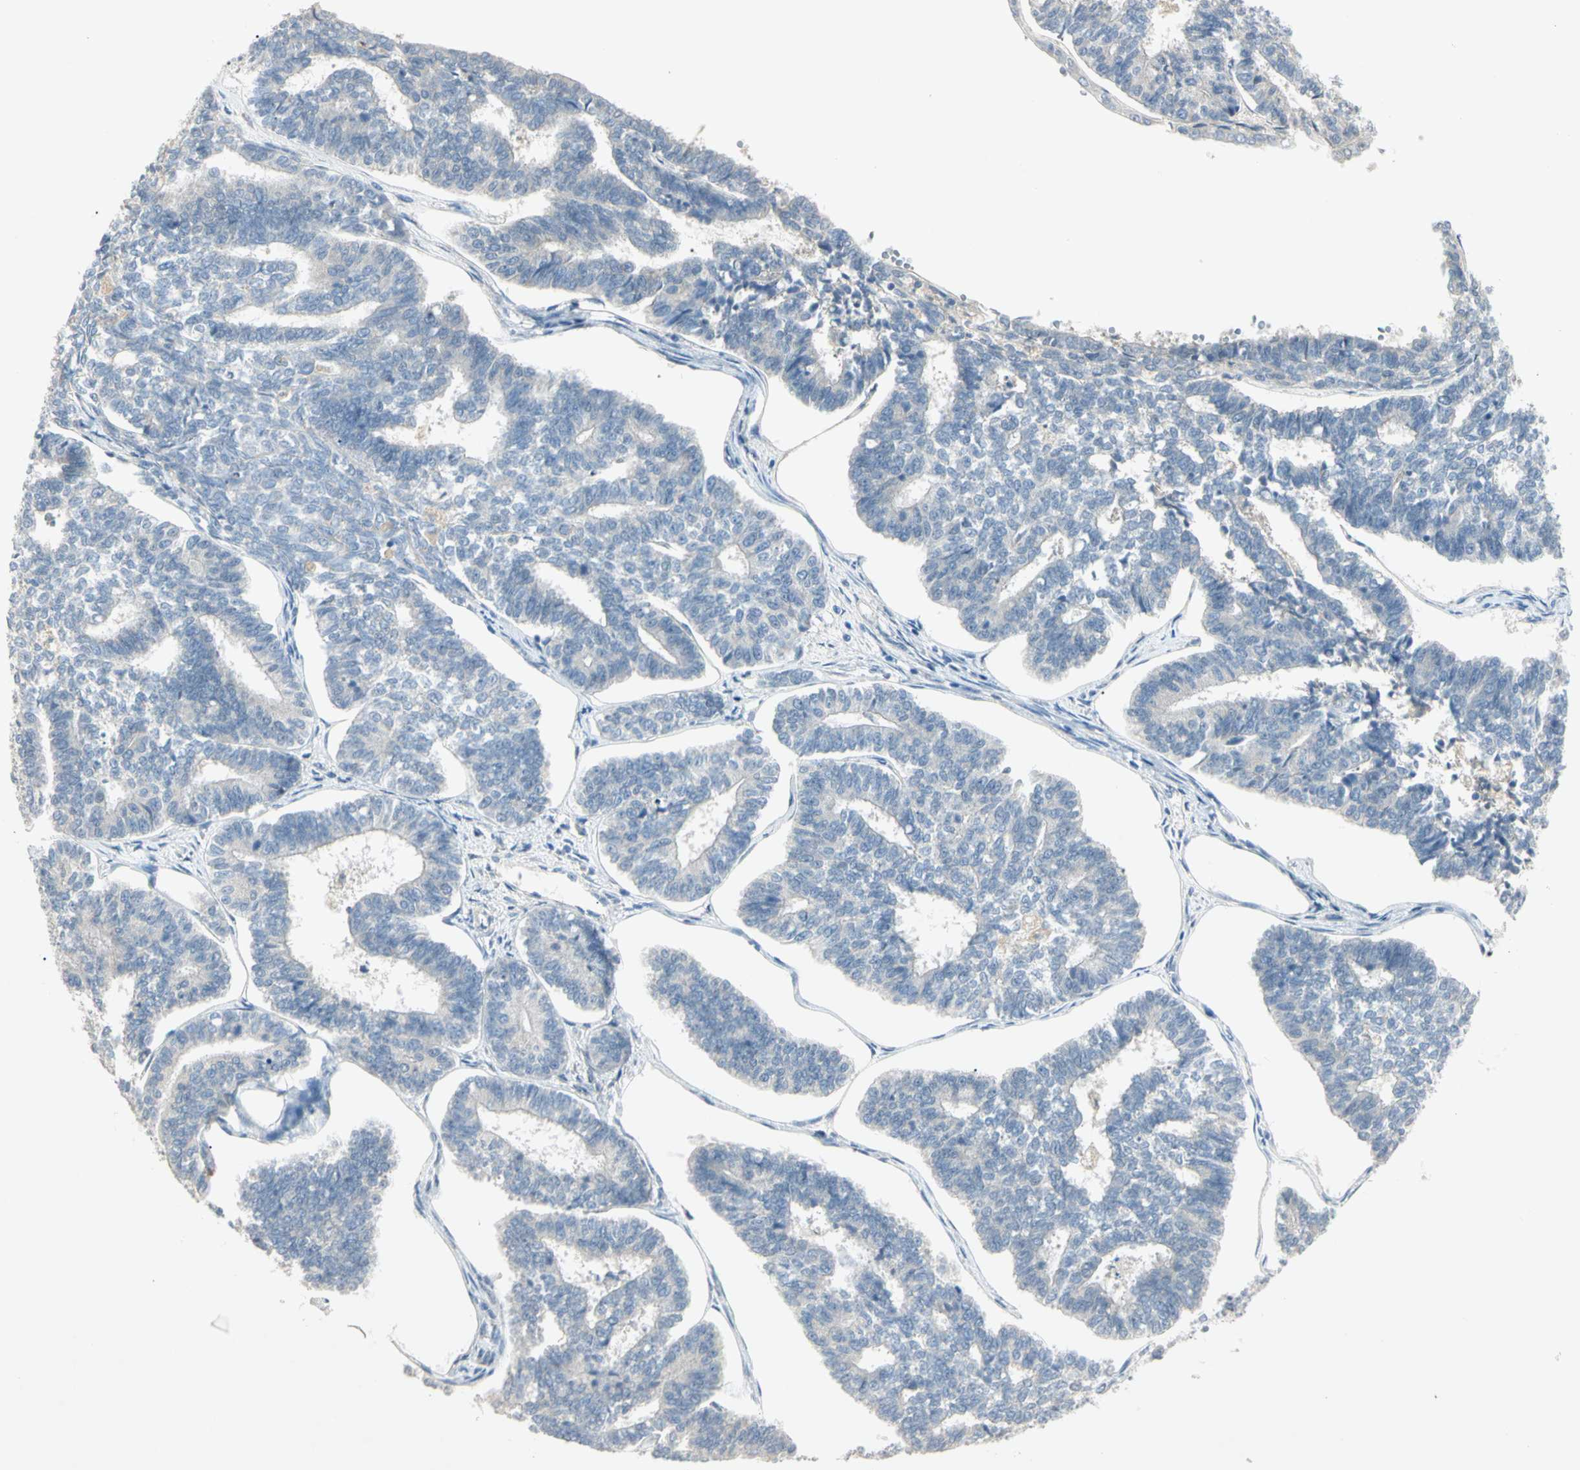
{"staining": {"intensity": "negative", "quantity": "none", "location": "none"}, "tissue": "endometrial cancer", "cell_type": "Tumor cells", "image_type": "cancer", "snomed": [{"axis": "morphology", "description": "Adenocarcinoma, NOS"}, {"axis": "topography", "description": "Endometrium"}], "caption": "Image shows no significant protein positivity in tumor cells of endometrial adenocarcinoma.", "gene": "PRSS21", "patient": {"sex": "female", "age": 70}}